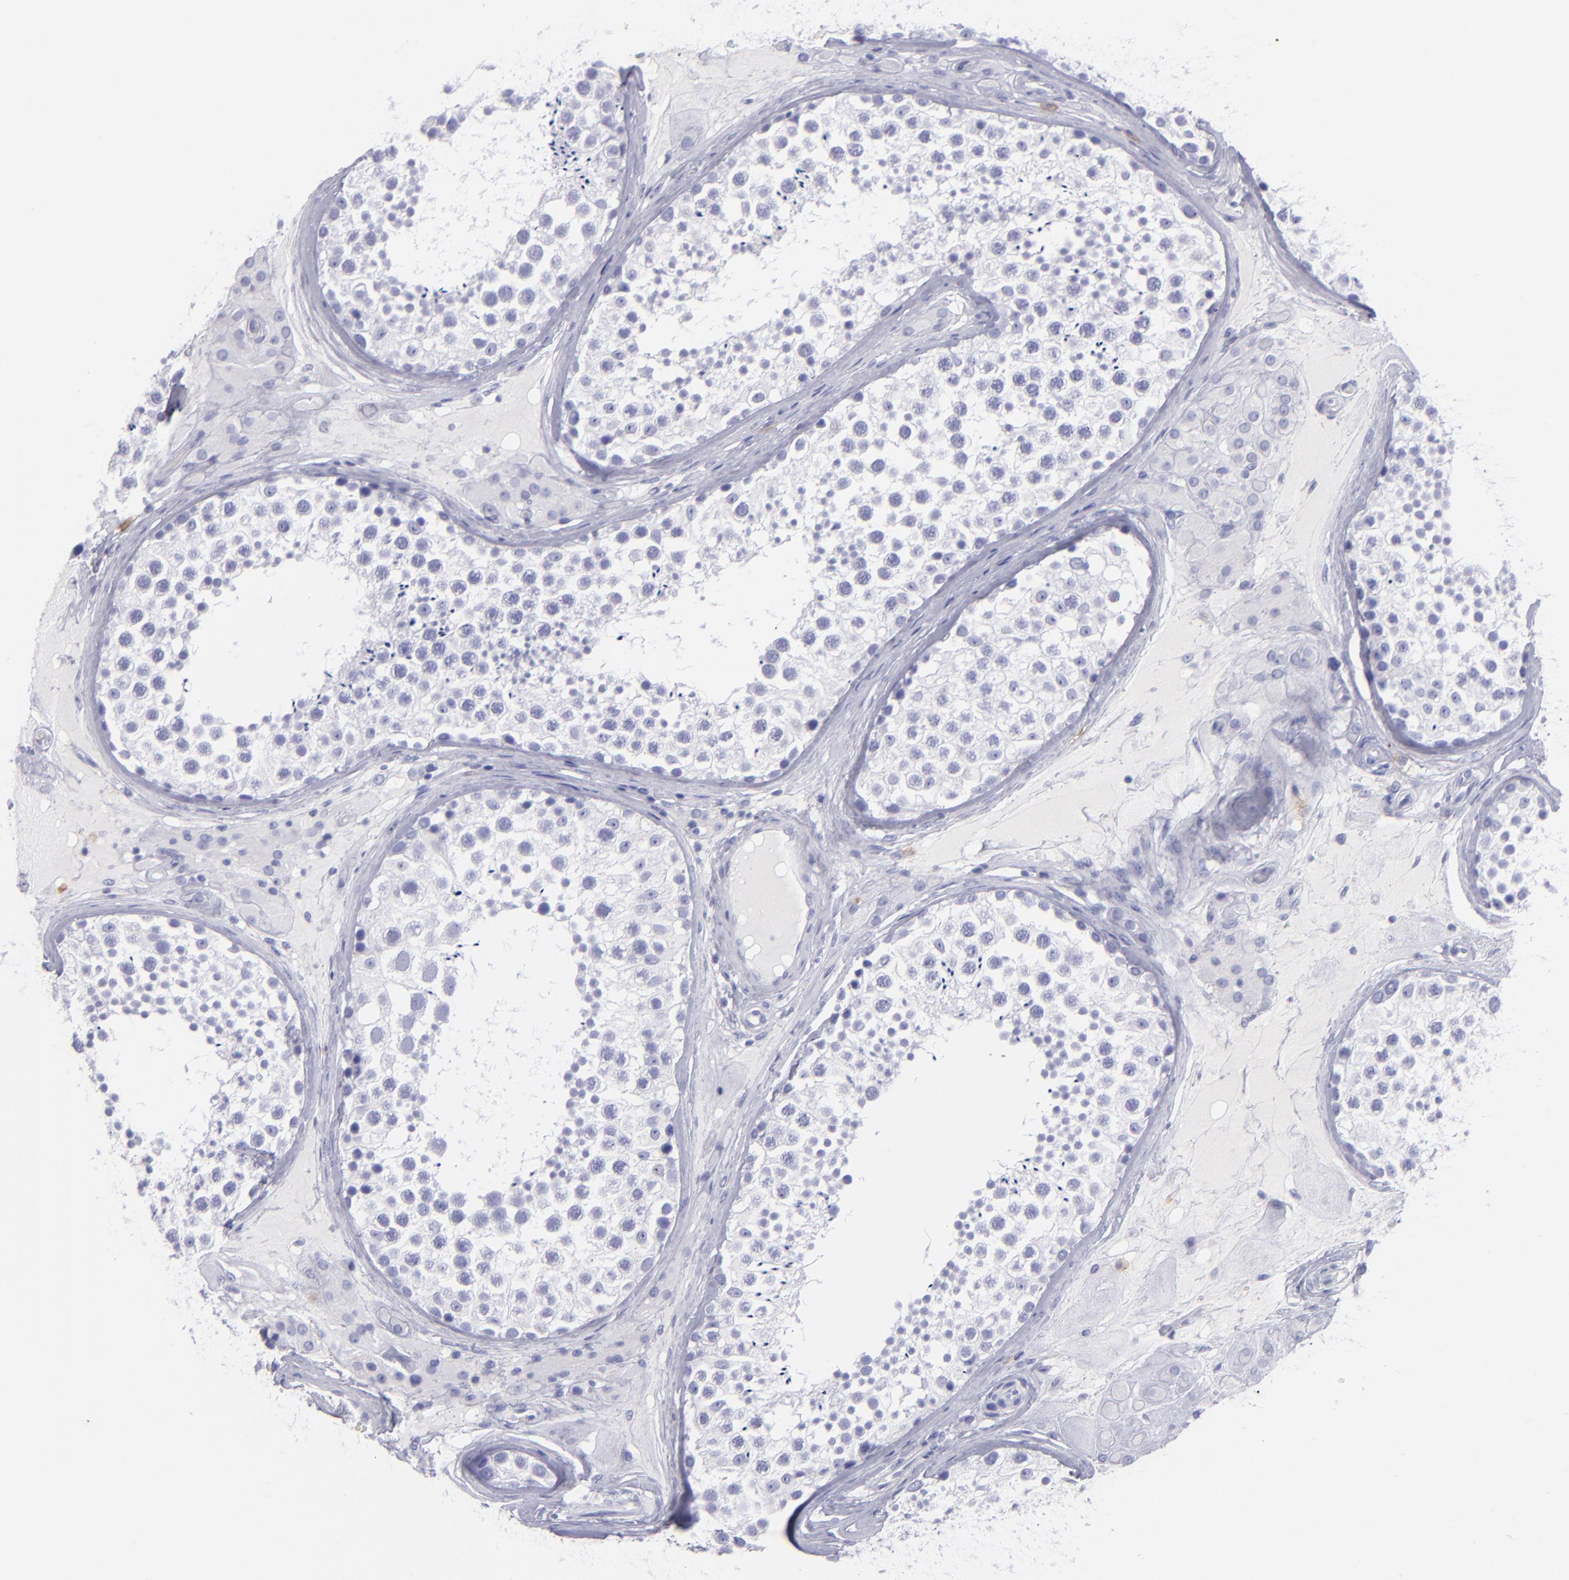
{"staining": {"intensity": "negative", "quantity": "none", "location": "none"}, "tissue": "testis", "cell_type": "Cells in seminiferous ducts", "image_type": "normal", "snomed": [{"axis": "morphology", "description": "Normal tissue, NOS"}, {"axis": "topography", "description": "Testis"}], "caption": "Unremarkable testis was stained to show a protein in brown. There is no significant staining in cells in seminiferous ducts.", "gene": "CD82", "patient": {"sex": "male", "age": 46}}